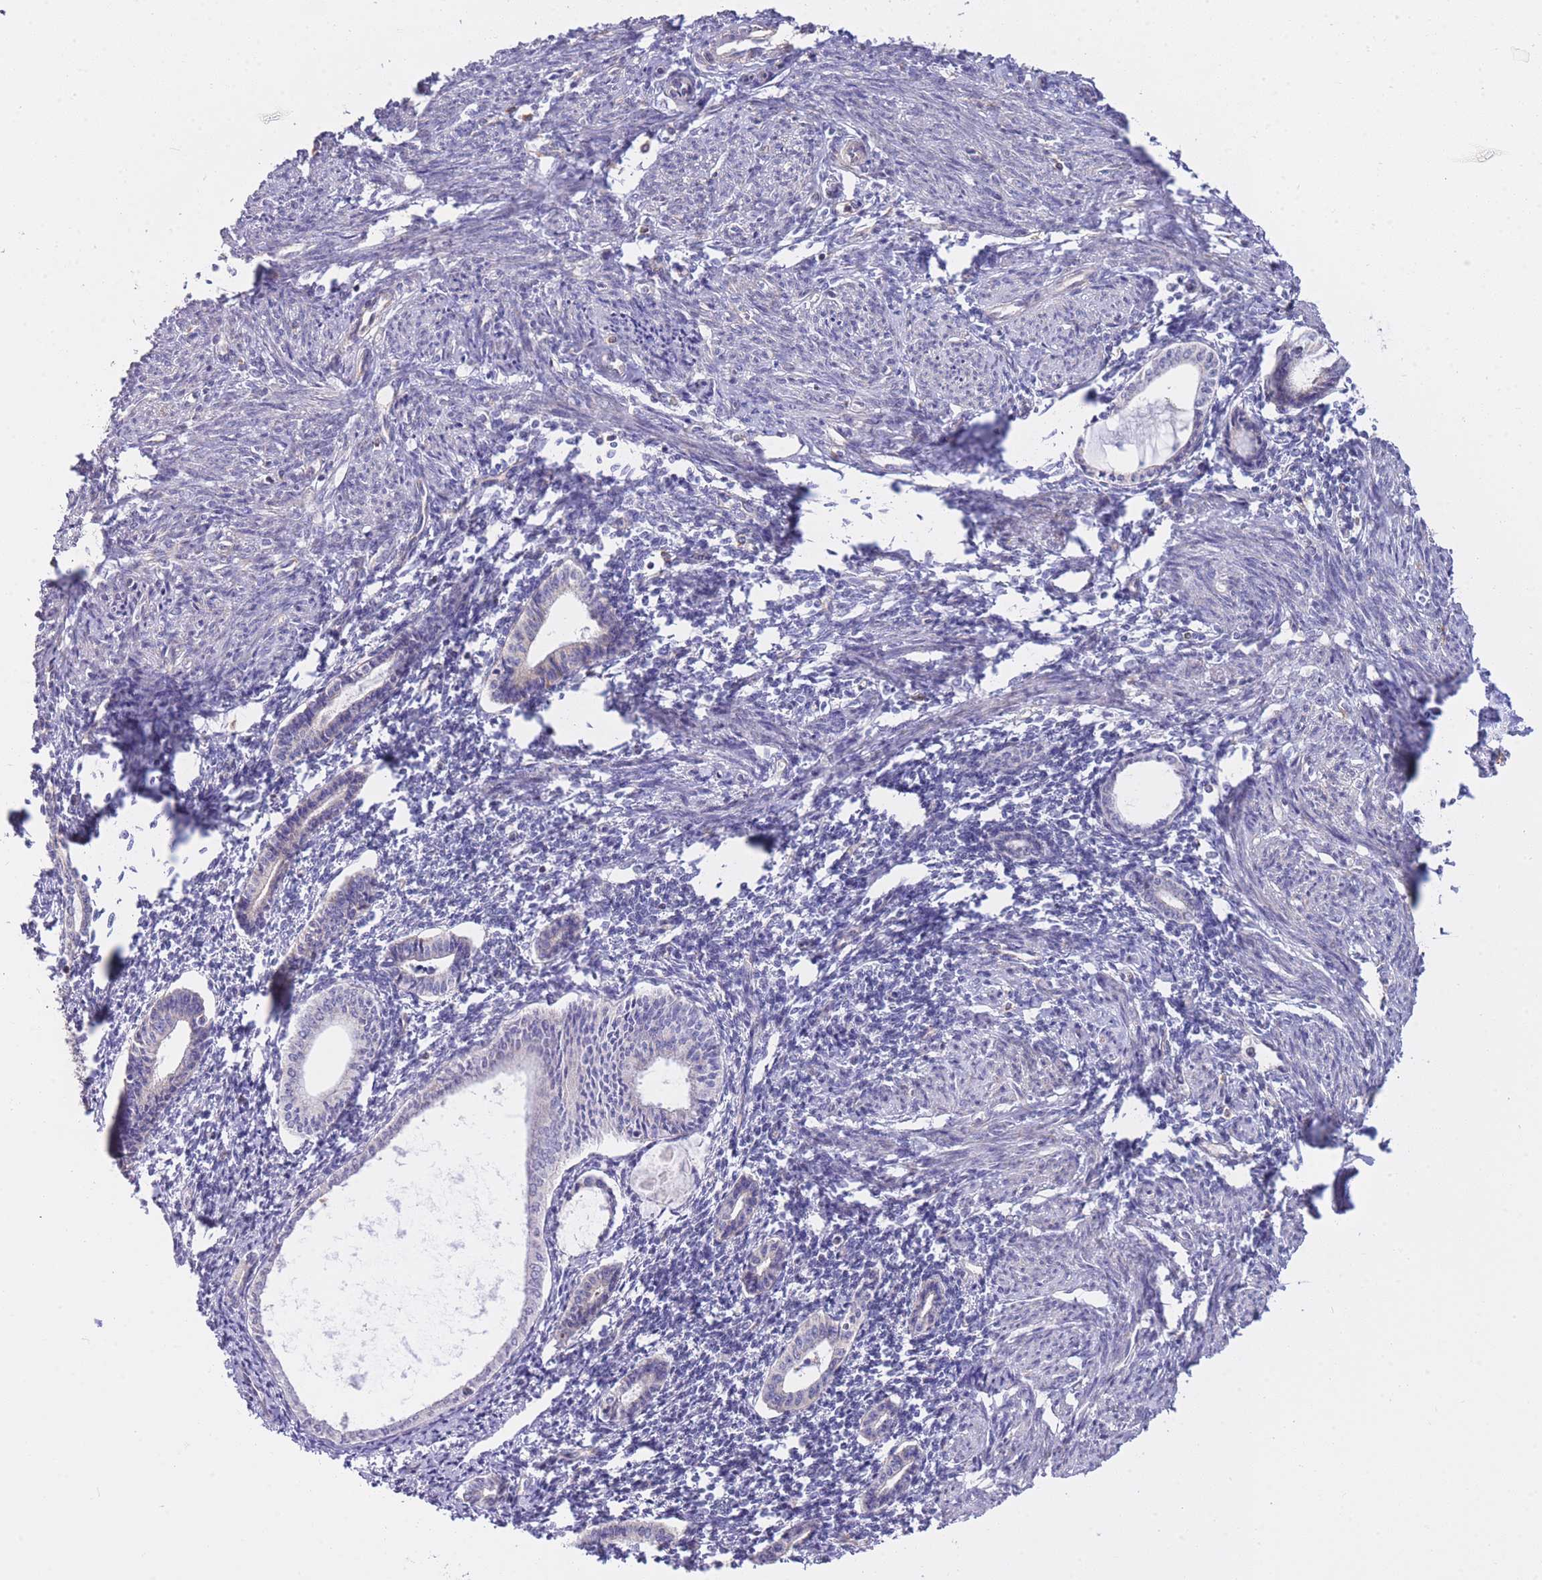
{"staining": {"intensity": "negative", "quantity": "none", "location": "none"}, "tissue": "endometrium", "cell_type": "Cells in endometrial stroma", "image_type": "normal", "snomed": [{"axis": "morphology", "description": "Normal tissue, NOS"}, {"axis": "topography", "description": "Endometrium"}], "caption": "Immunohistochemistry (IHC) of benign human endometrium demonstrates no staining in cells in endometrial stroma.", "gene": "CTBP1", "patient": {"sex": "female", "age": 63}}